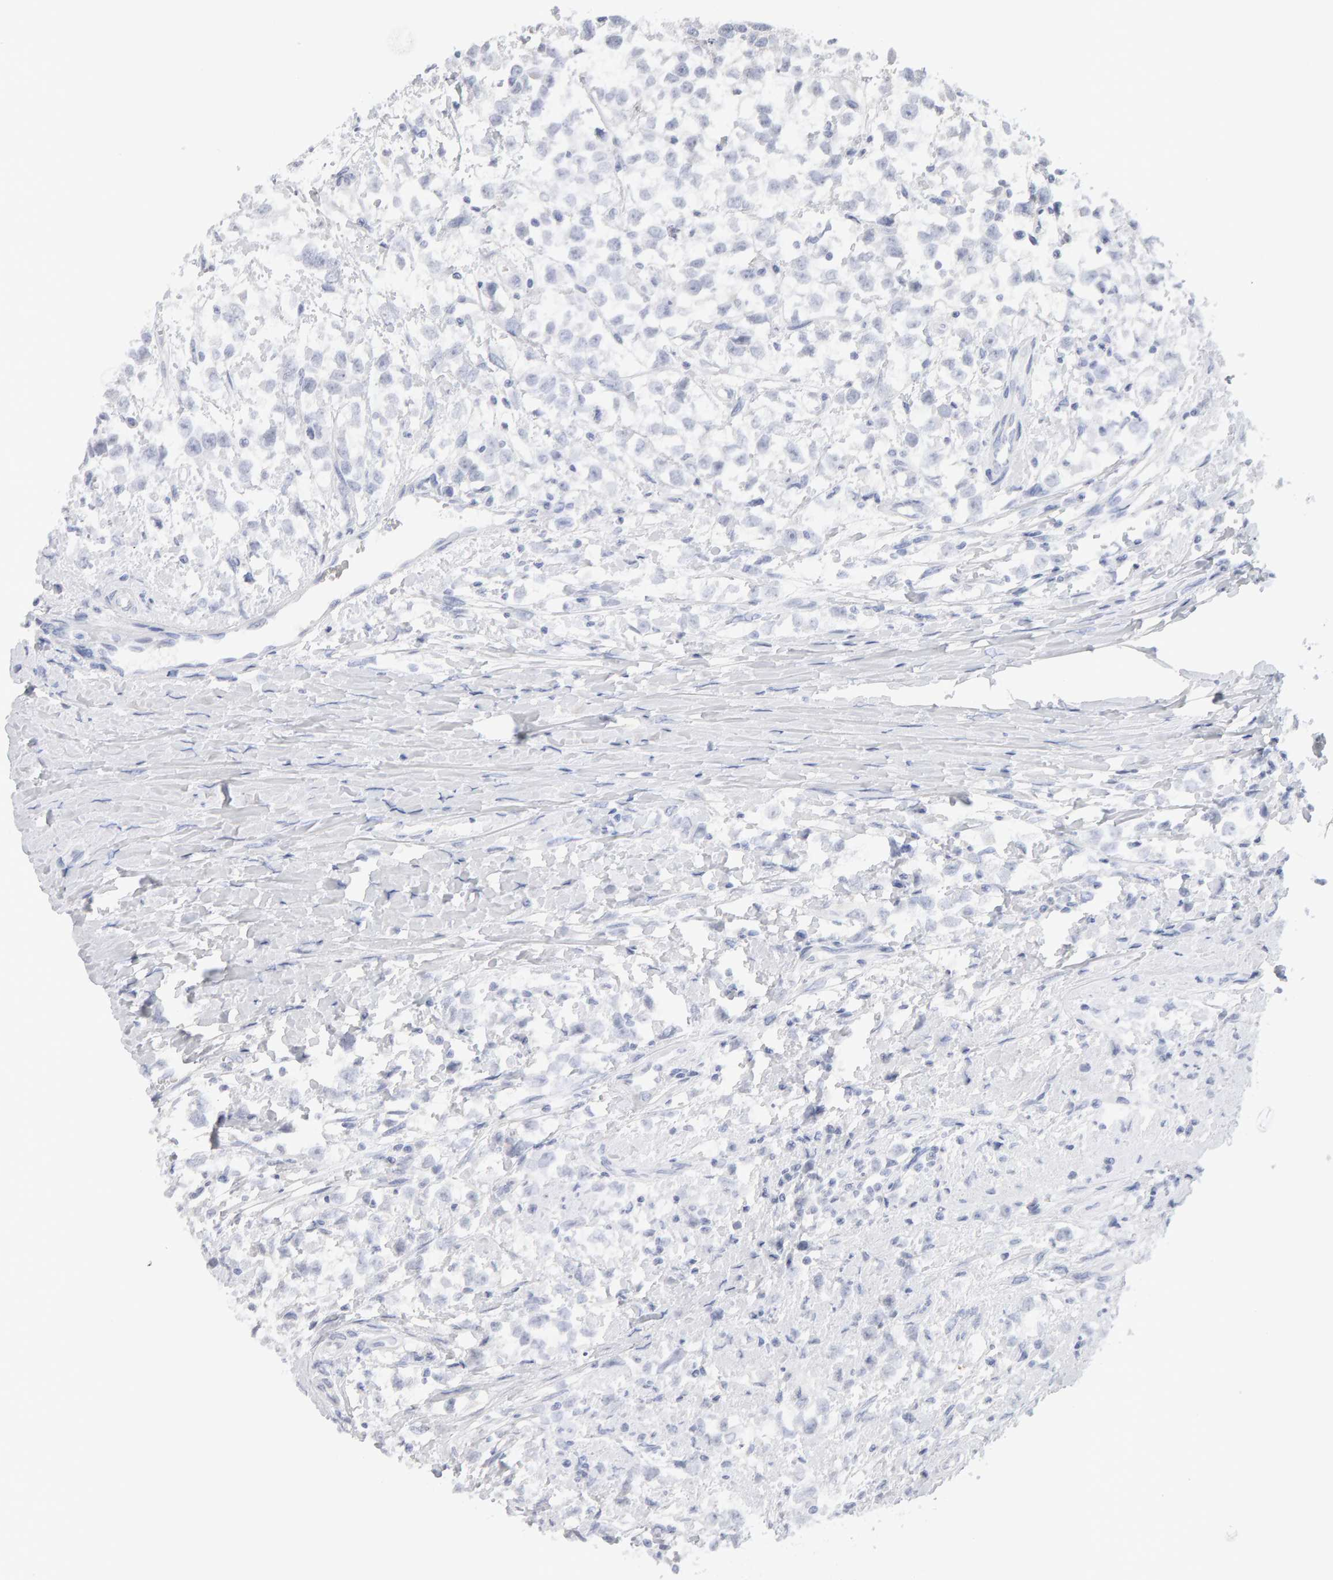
{"staining": {"intensity": "negative", "quantity": "none", "location": "none"}, "tissue": "testis cancer", "cell_type": "Tumor cells", "image_type": "cancer", "snomed": [{"axis": "morphology", "description": "Seminoma, NOS"}, {"axis": "morphology", "description": "Carcinoma, Embryonal, NOS"}, {"axis": "topography", "description": "Testis"}], "caption": "Tumor cells are negative for protein expression in human embryonal carcinoma (testis).", "gene": "METRNL", "patient": {"sex": "male", "age": 51}}